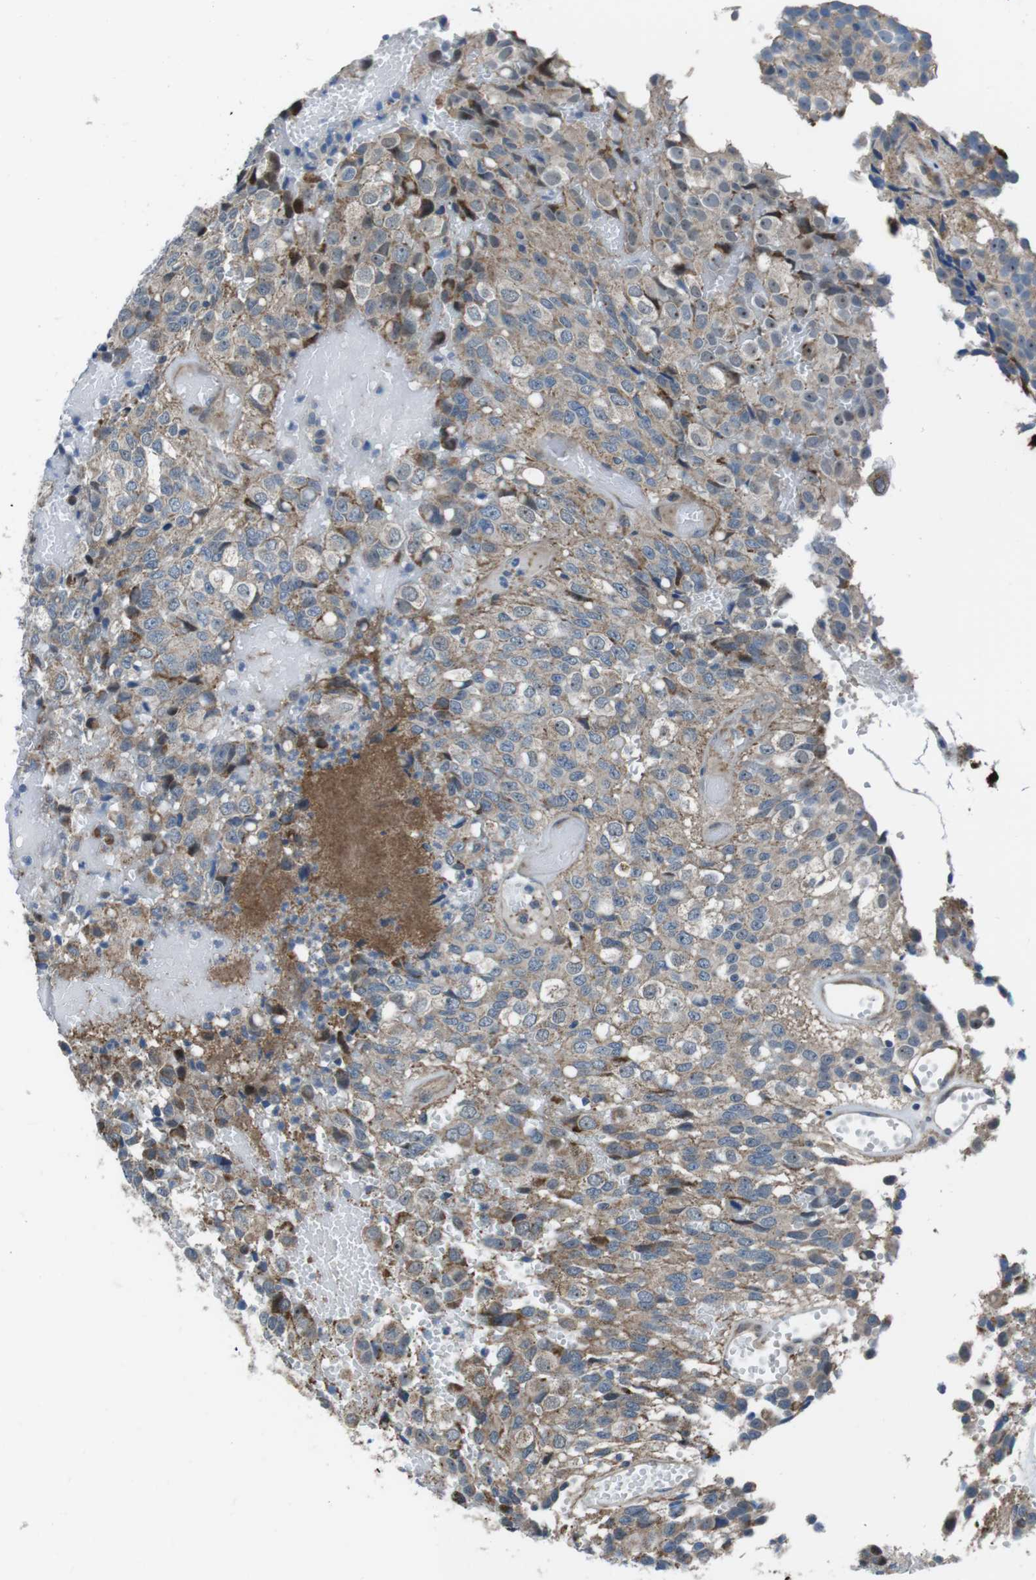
{"staining": {"intensity": "moderate", "quantity": "25%-75%", "location": "cytoplasmic/membranous"}, "tissue": "glioma", "cell_type": "Tumor cells", "image_type": "cancer", "snomed": [{"axis": "morphology", "description": "Glioma, malignant, High grade"}, {"axis": "topography", "description": "Brain"}], "caption": "Protein staining of glioma tissue shows moderate cytoplasmic/membranous expression in approximately 25%-75% of tumor cells. (DAB = brown stain, brightfield microscopy at high magnification).", "gene": "FAM174B", "patient": {"sex": "male", "age": 32}}